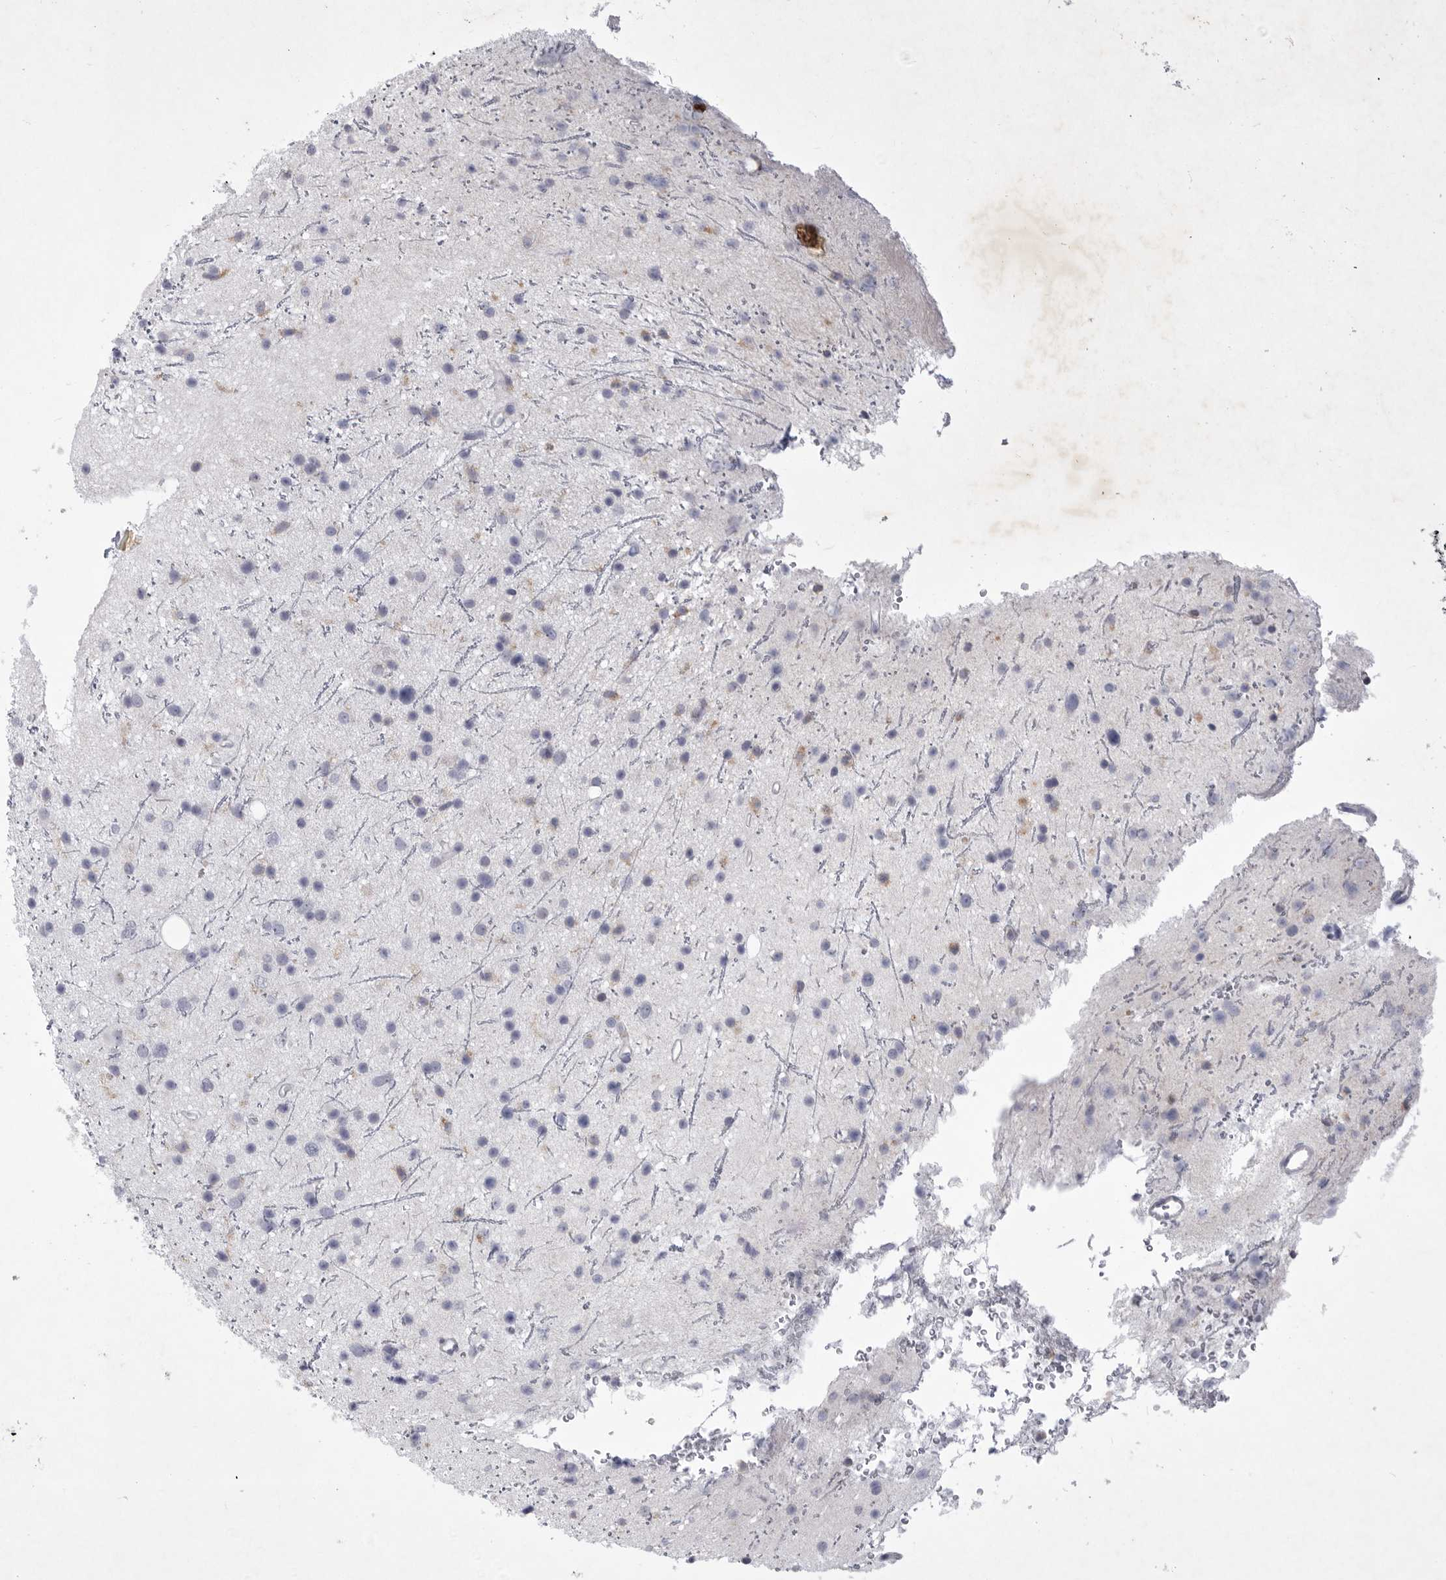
{"staining": {"intensity": "negative", "quantity": "none", "location": "none"}, "tissue": "glioma", "cell_type": "Tumor cells", "image_type": "cancer", "snomed": [{"axis": "morphology", "description": "Glioma, malignant, Low grade"}, {"axis": "topography", "description": "Cerebral cortex"}], "caption": "Tumor cells show no significant protein expression in glioma. The staining was performed using DAB (3,3'-diaminobenzidine) to visualize the protein expression in brown, while the nuclei were stained in blue with hematoxylin (Magnification: 20x).", "gene": "SIGLEC10", "patient": {"sex": "female", "age": 39}}